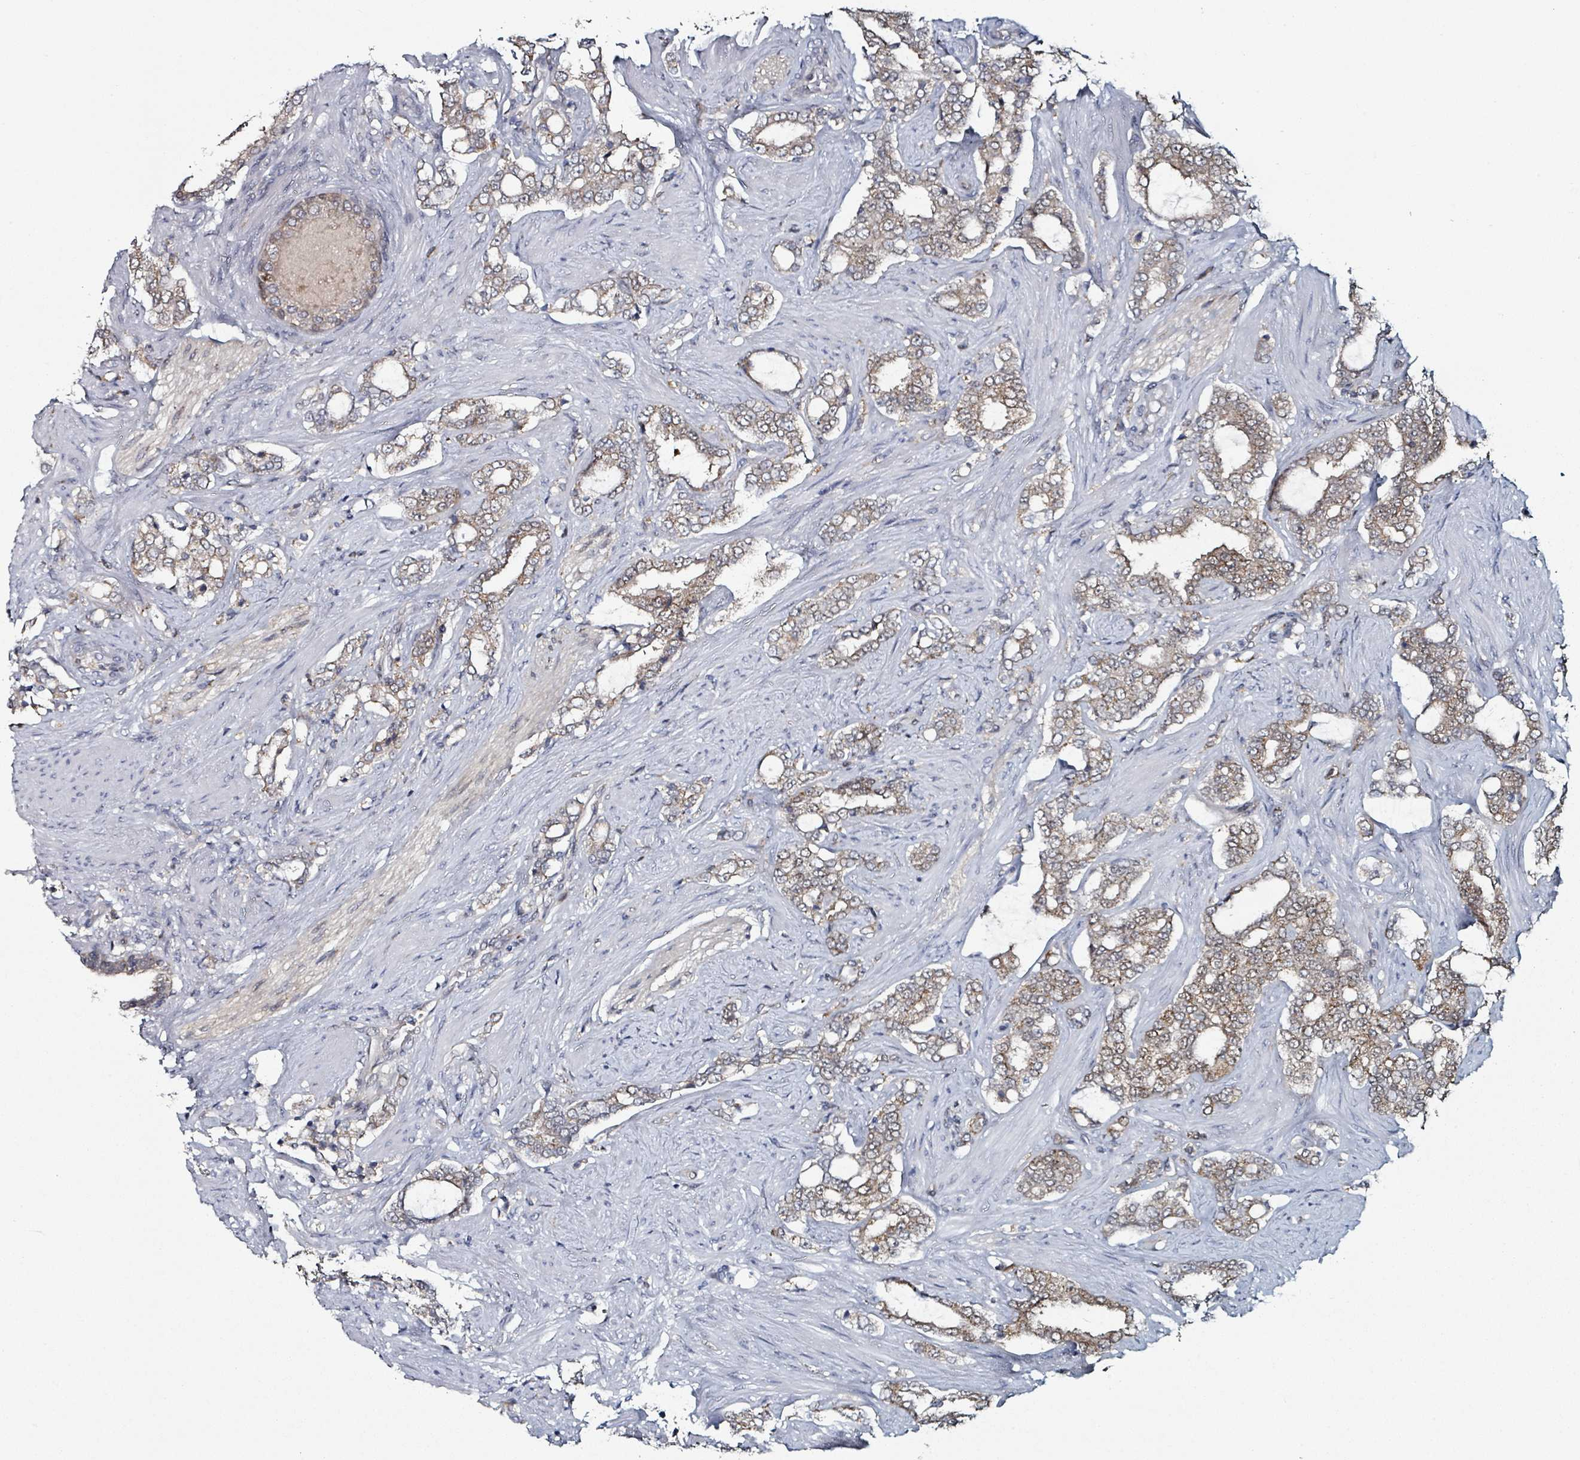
{"staining": {"intensity": "weak", "quantity": ">75%", "location": "cytoplasmic/membranous"}, "tissue": "prostate cancer", "cell_type": "Tumor cells", "image_type": "cancer", "snomed": [{"axis": "morphology", "description": "Adenocarcinoma, High grade"}, {"axis": "topography", "description": "Prostate"}], "caption": "DAB (3,3'-diaminobenzidine) immunohistochemical staining of human adenocarcinoma (high-grade) (prostate) demonstrates weak cytoplasmic/membranous protein staining in approximately >75% of tumor cells.", "gene": "B3GAT3", "patient": {"sex": "male", "age": 64}}